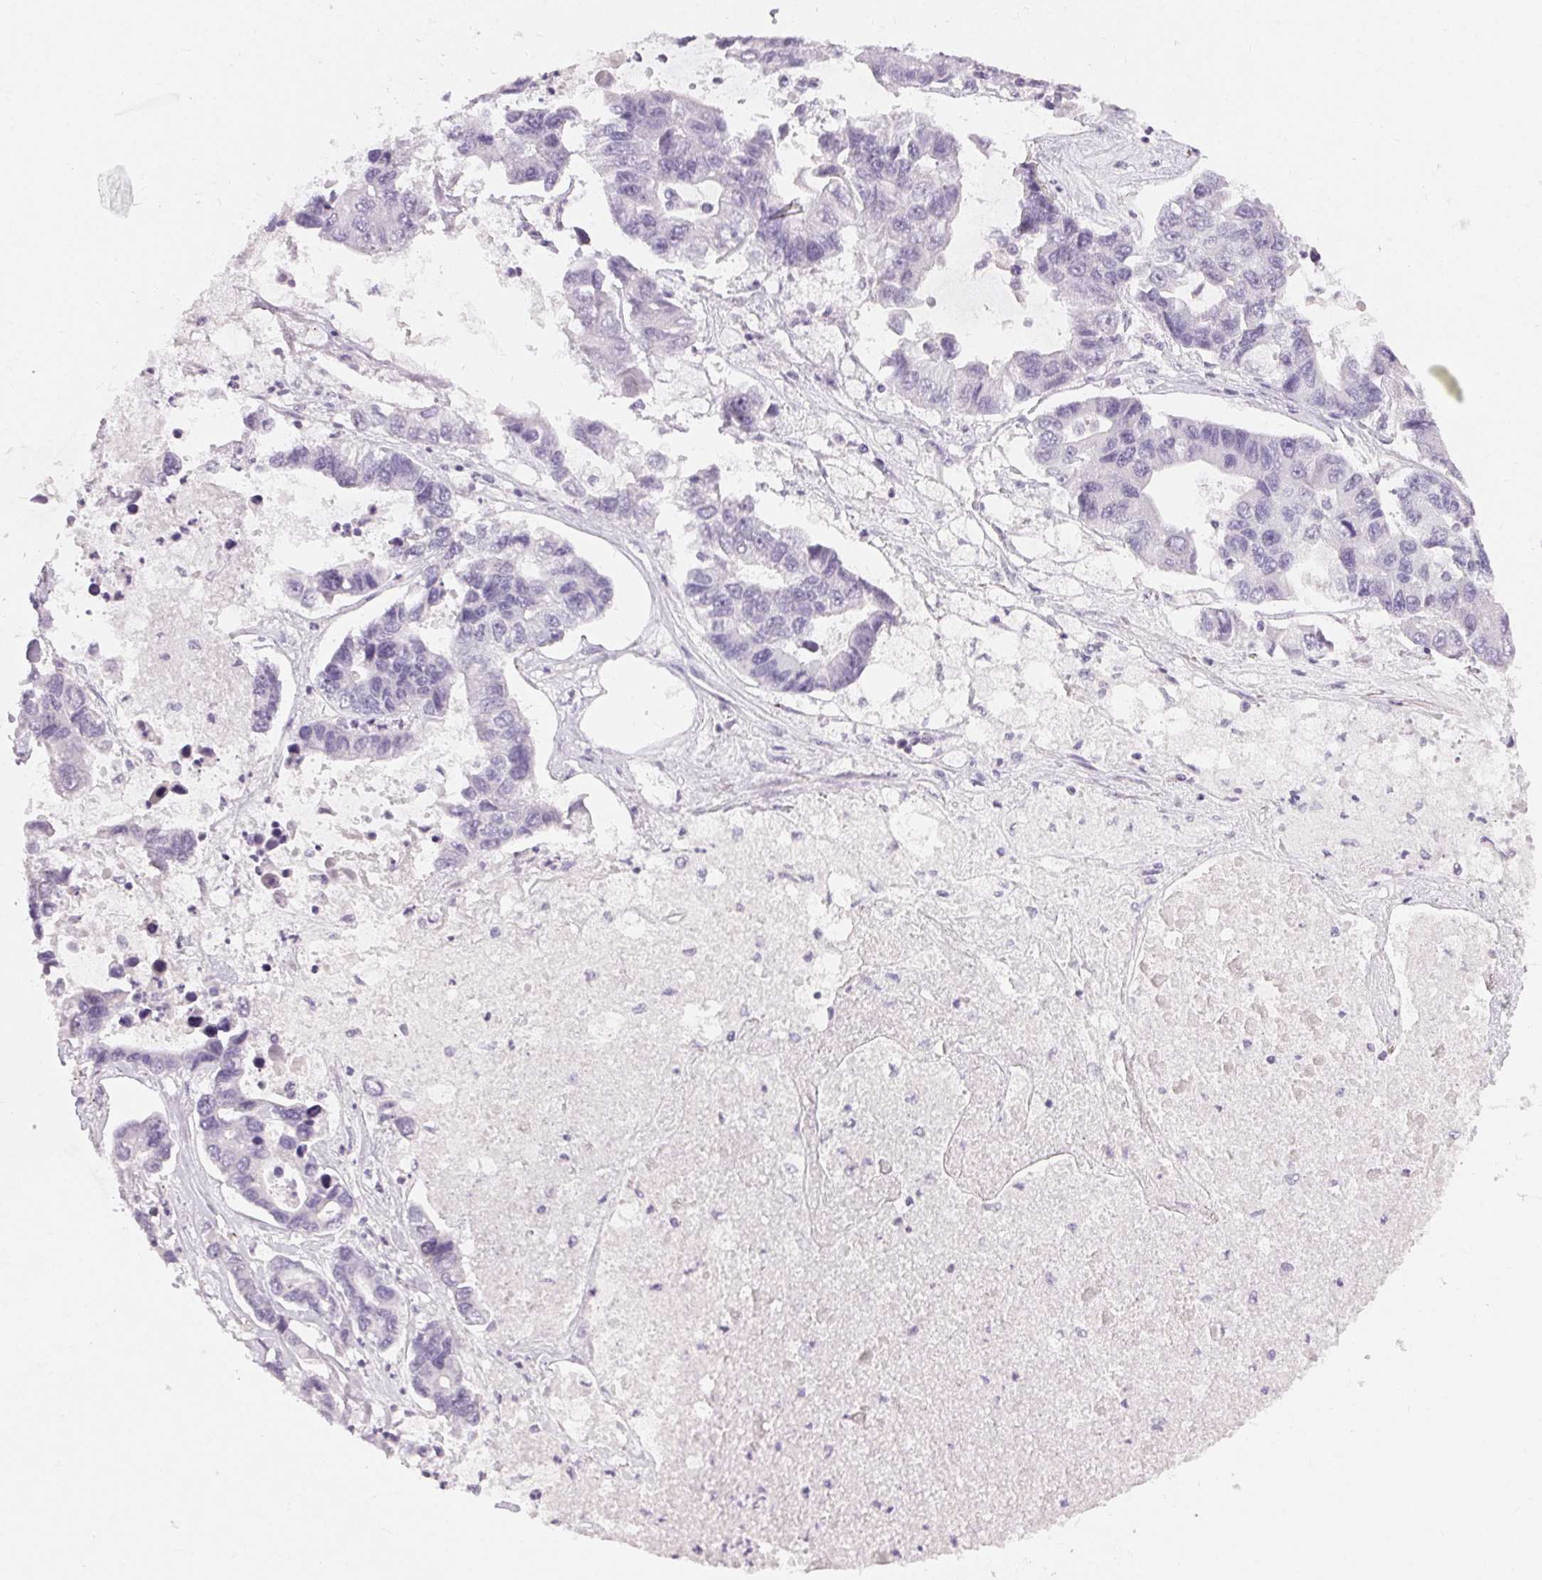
{"staining": {"intensity": "negative", "quantity": "none", "location": "none"}, "tissue": "lung cancer", "cell_type": "Tumor cells", "image_type": "cancer", "snomed": [{"axis": "morphology", "description": "Adenocarcinoma, NOS"}, {"axis": "topography", "description": "Bronchus"}, {"axis": "topography", "description": "Lung"}], "caption": "Adenocarcinoma (lung) stained for a protein using immunohistochemistry (IHC) exhibits no staining tumor cells.", "gene": "MIOX", "patient": {"sex": "female", "age": 51}}